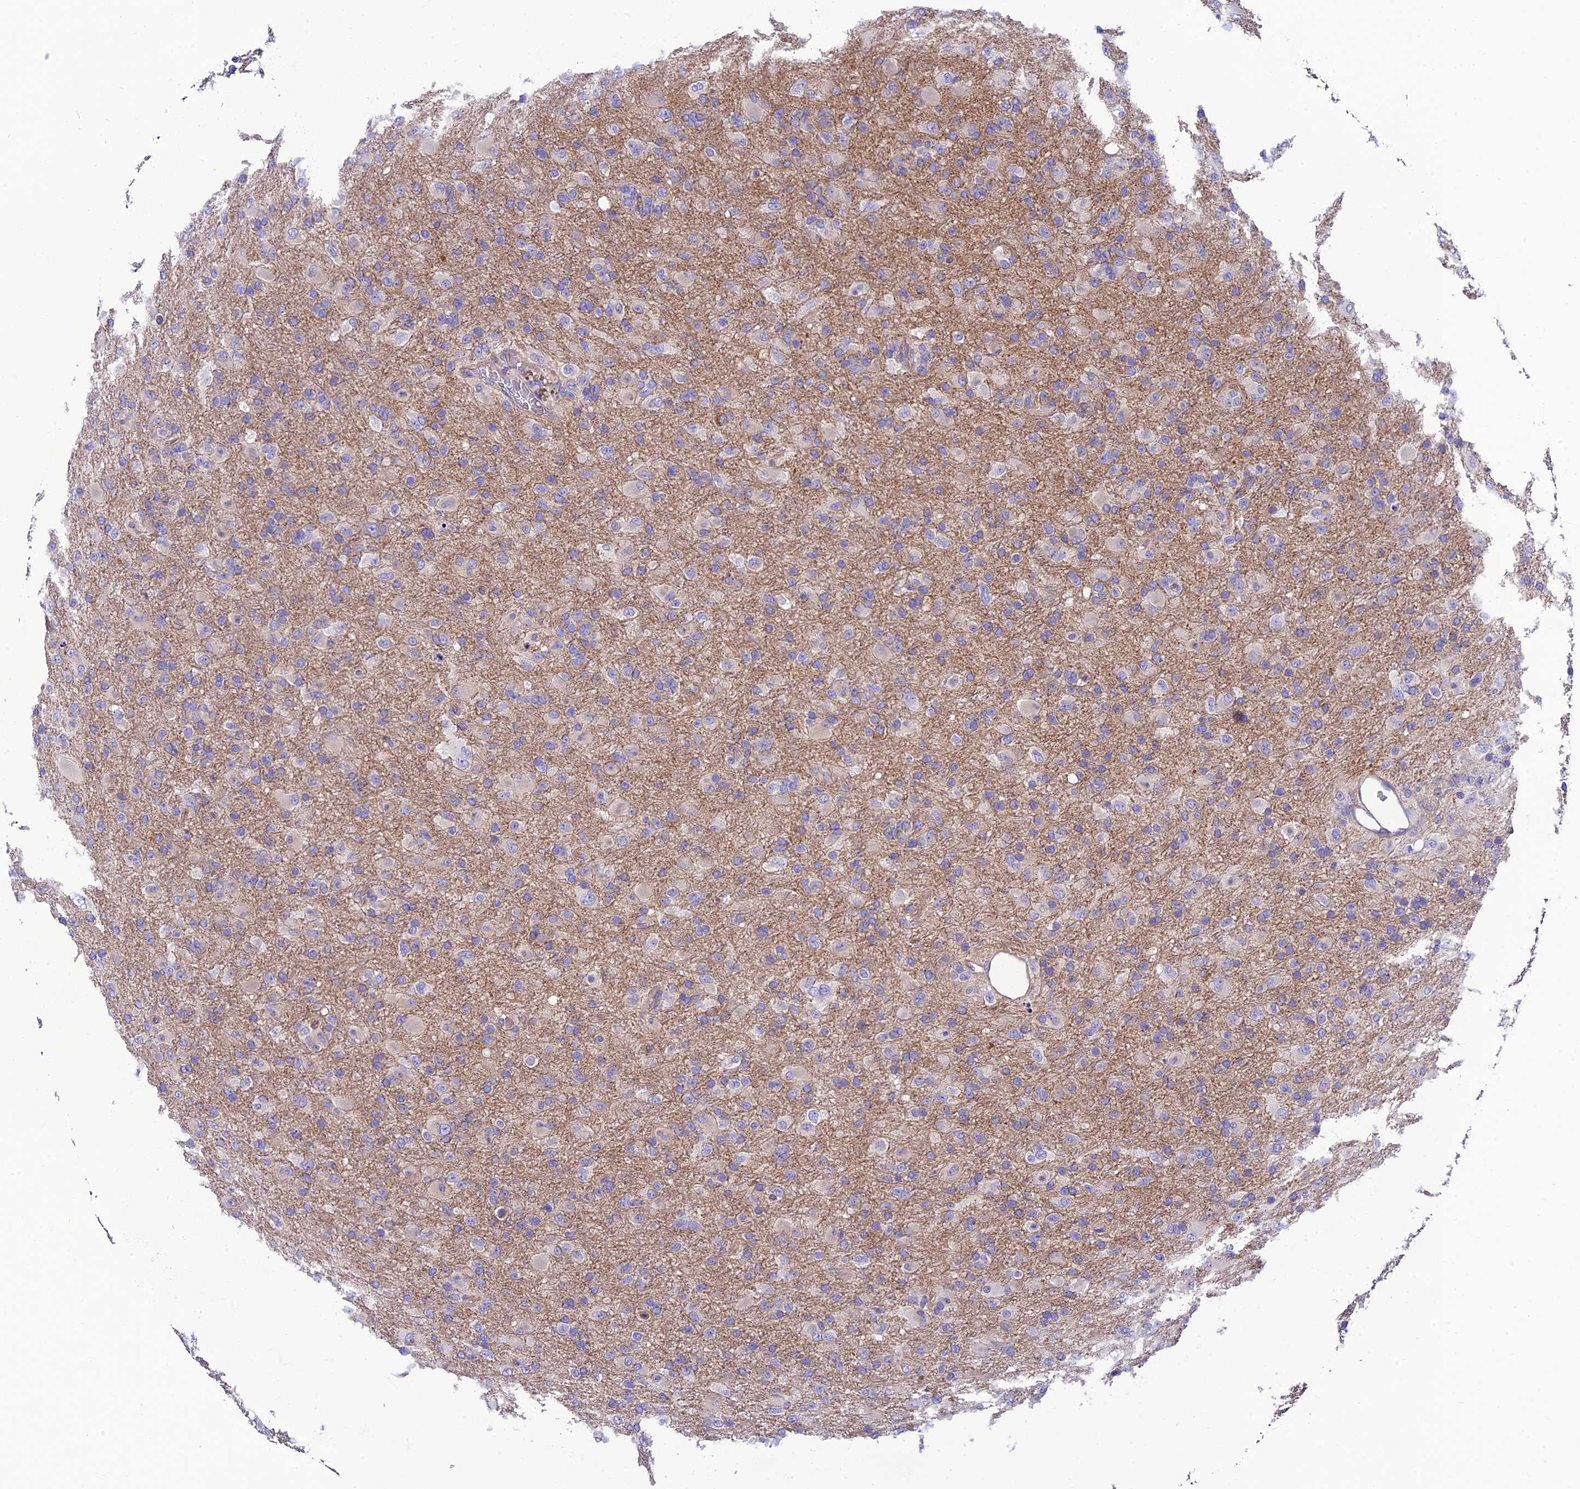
{"staining": {"intensity": "negative", "quantity": "none", "location": "none"}, "tissue": "glioma", "cell_type": "Tumor cells", "image_type": "cancer", "snomed": [{"axis": "morphology", "description": "Glioma, malignant, Low grade"}, {"axis": "topography", "description": "Brain"}], "caption": "Tumor cells are negative for brown protein staining in malignant glioma (low-grade).", "gene": "PPFIA3", "patient": {"sex": "male", "age": 65}}